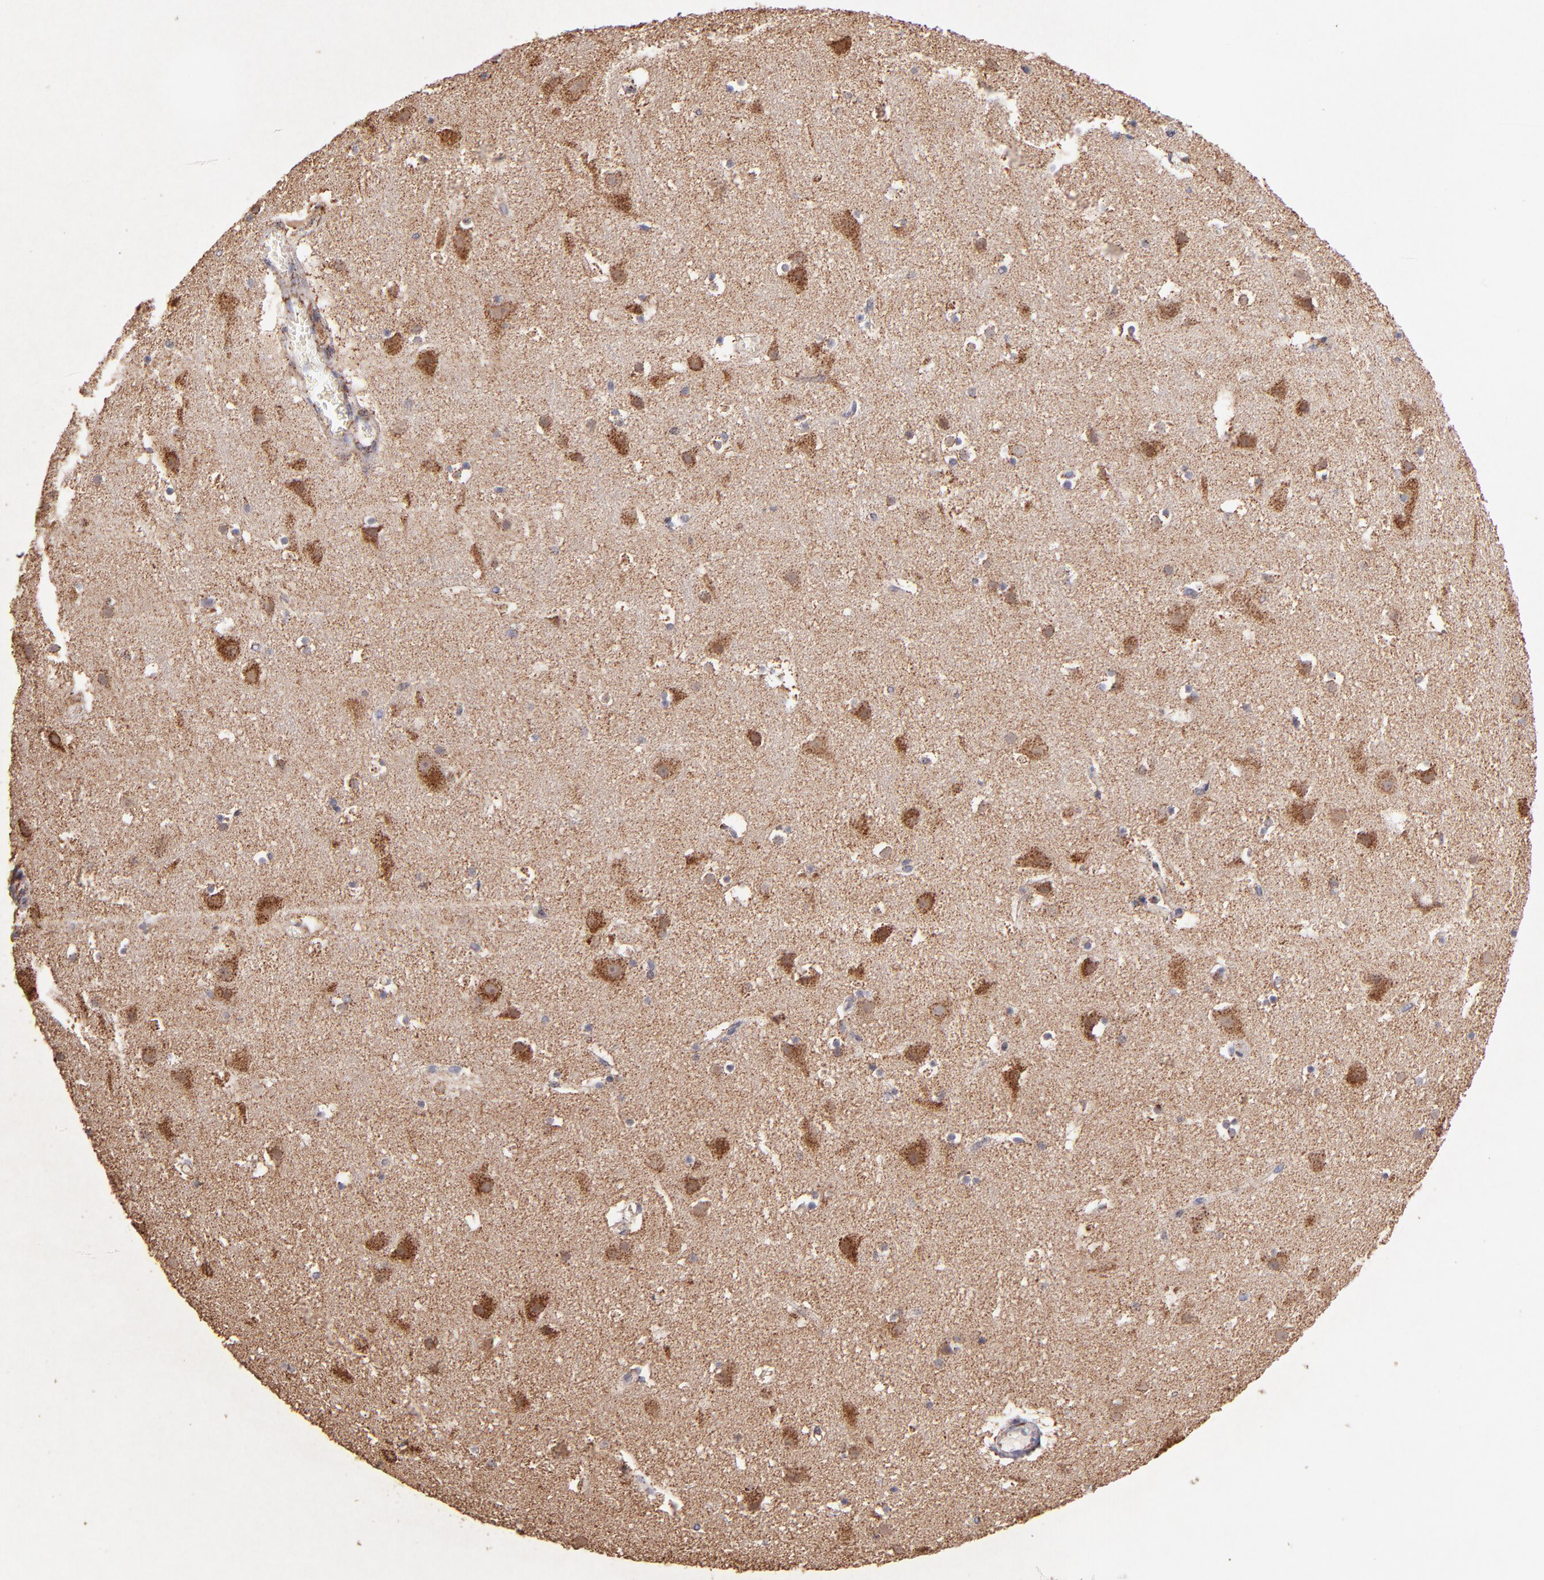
{"staining": {"intensity": "weak", "quantity": ">75%", "location": "cytoplasmic/membranous"}, "tissue": "cerebral cortex", "cell_type": "Endothelial cells", "image_type": "normal", "snomed": [{"axis": "morphology", "description": "Normal tissue, NOS"}, {"axis": "topography", "description": "Cerebral cortex"}], "caption": "This image demonstrates immunohistochemistry (IHC) staining of benign cerebral cortex, with low weak cytoplasmic/membranous expression in approximately >75% of endothelial cells.", "gene": "DLST", "patient": {"sex": "male", "age": 45}}